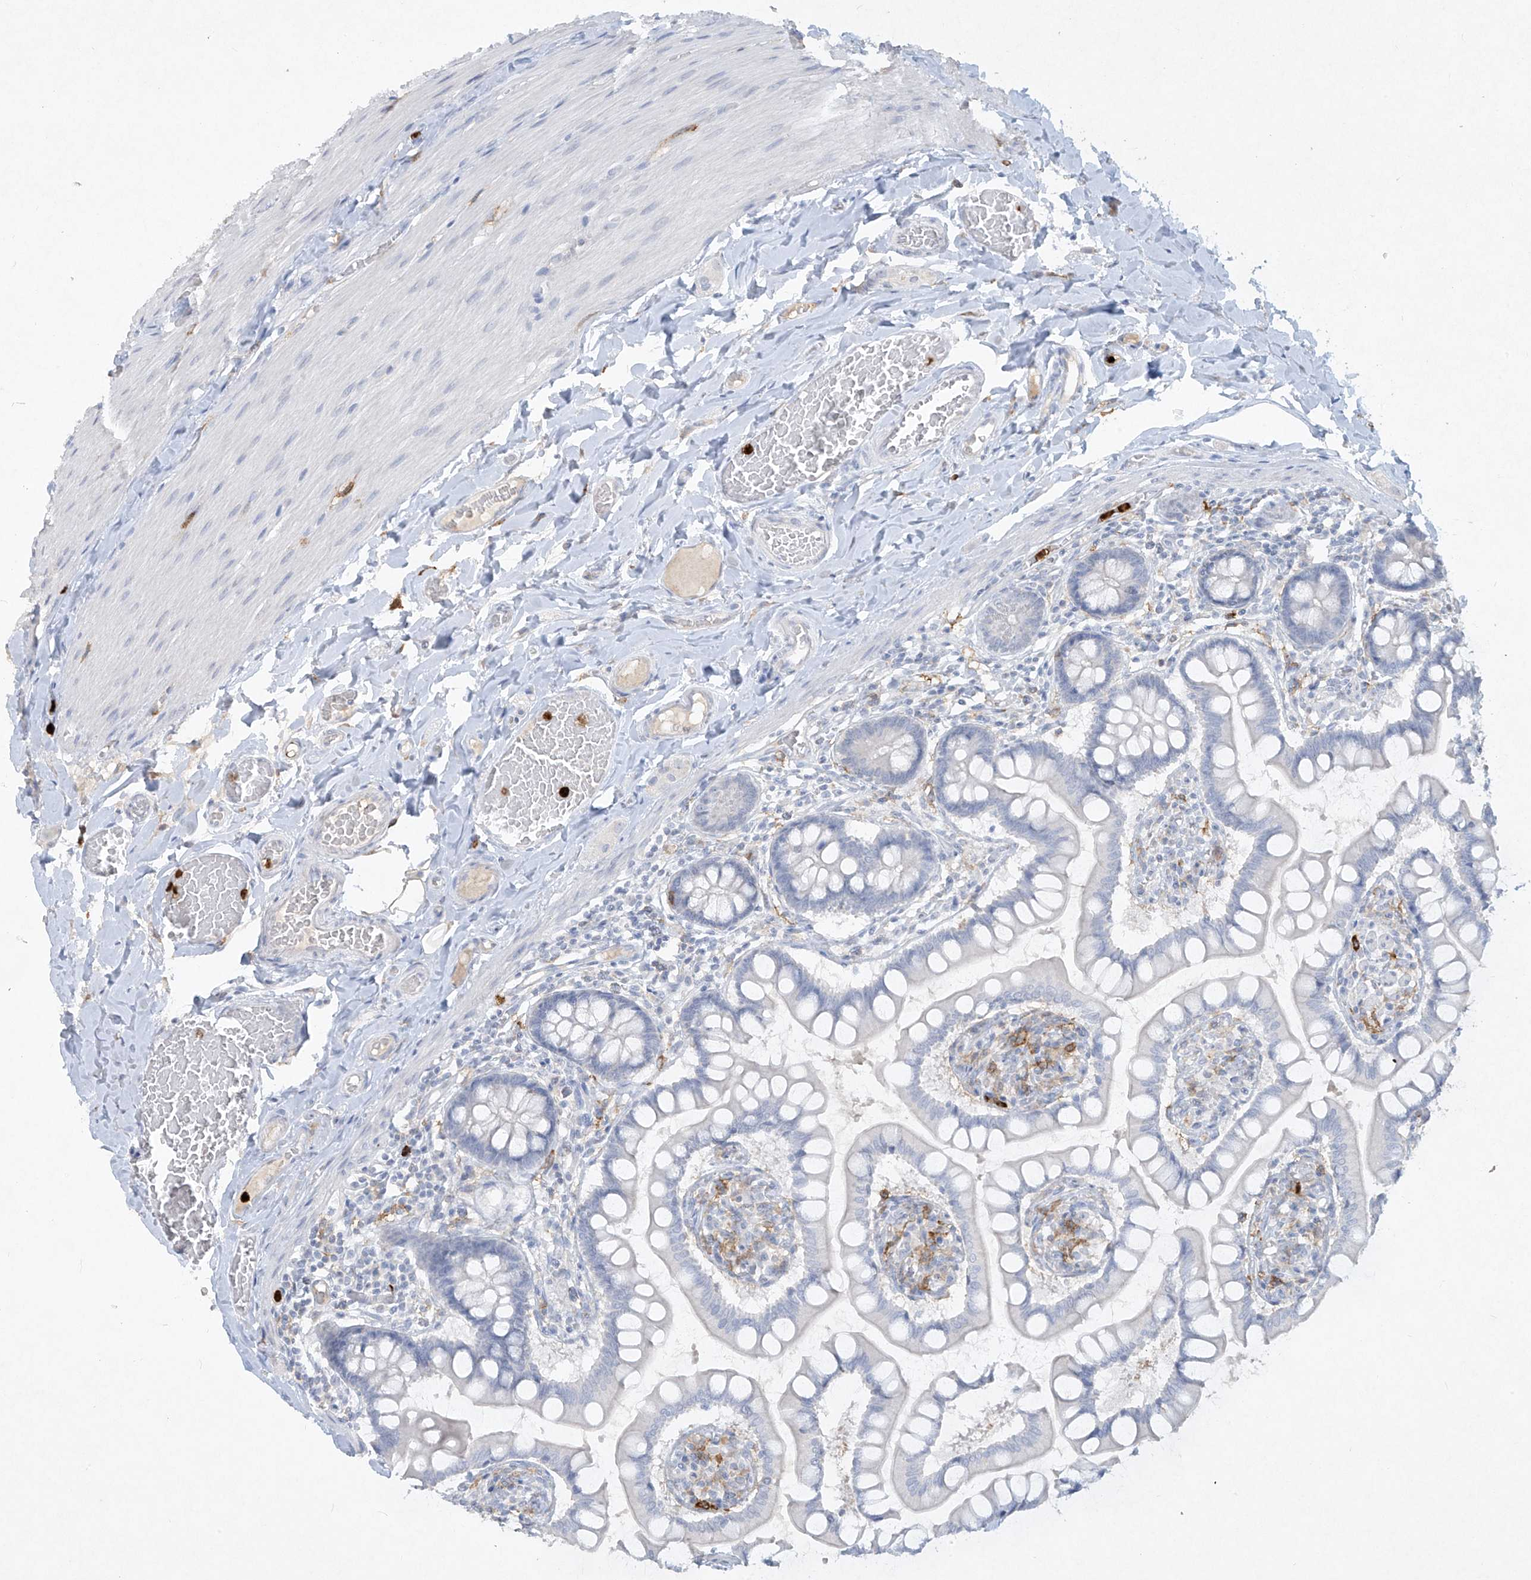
{"staining": {"intensity": "negative", "quantity": "none", "location": "none"}, "tissue": "small intestine", "cell_type": "Glandular cells", "image_type": "normal", "snomed": [{"axis": "morphology", "description": "Normal tissue, NOS"}, {"axis": "topography", "description": "Small intestine"}], "caption": "This is an immunohistochemistry (IHC) image of benign small intestine. There is no positivity in glandular cells.", "gene": "FCGR3A", "patient": {"sex": "male", "age": 41}}